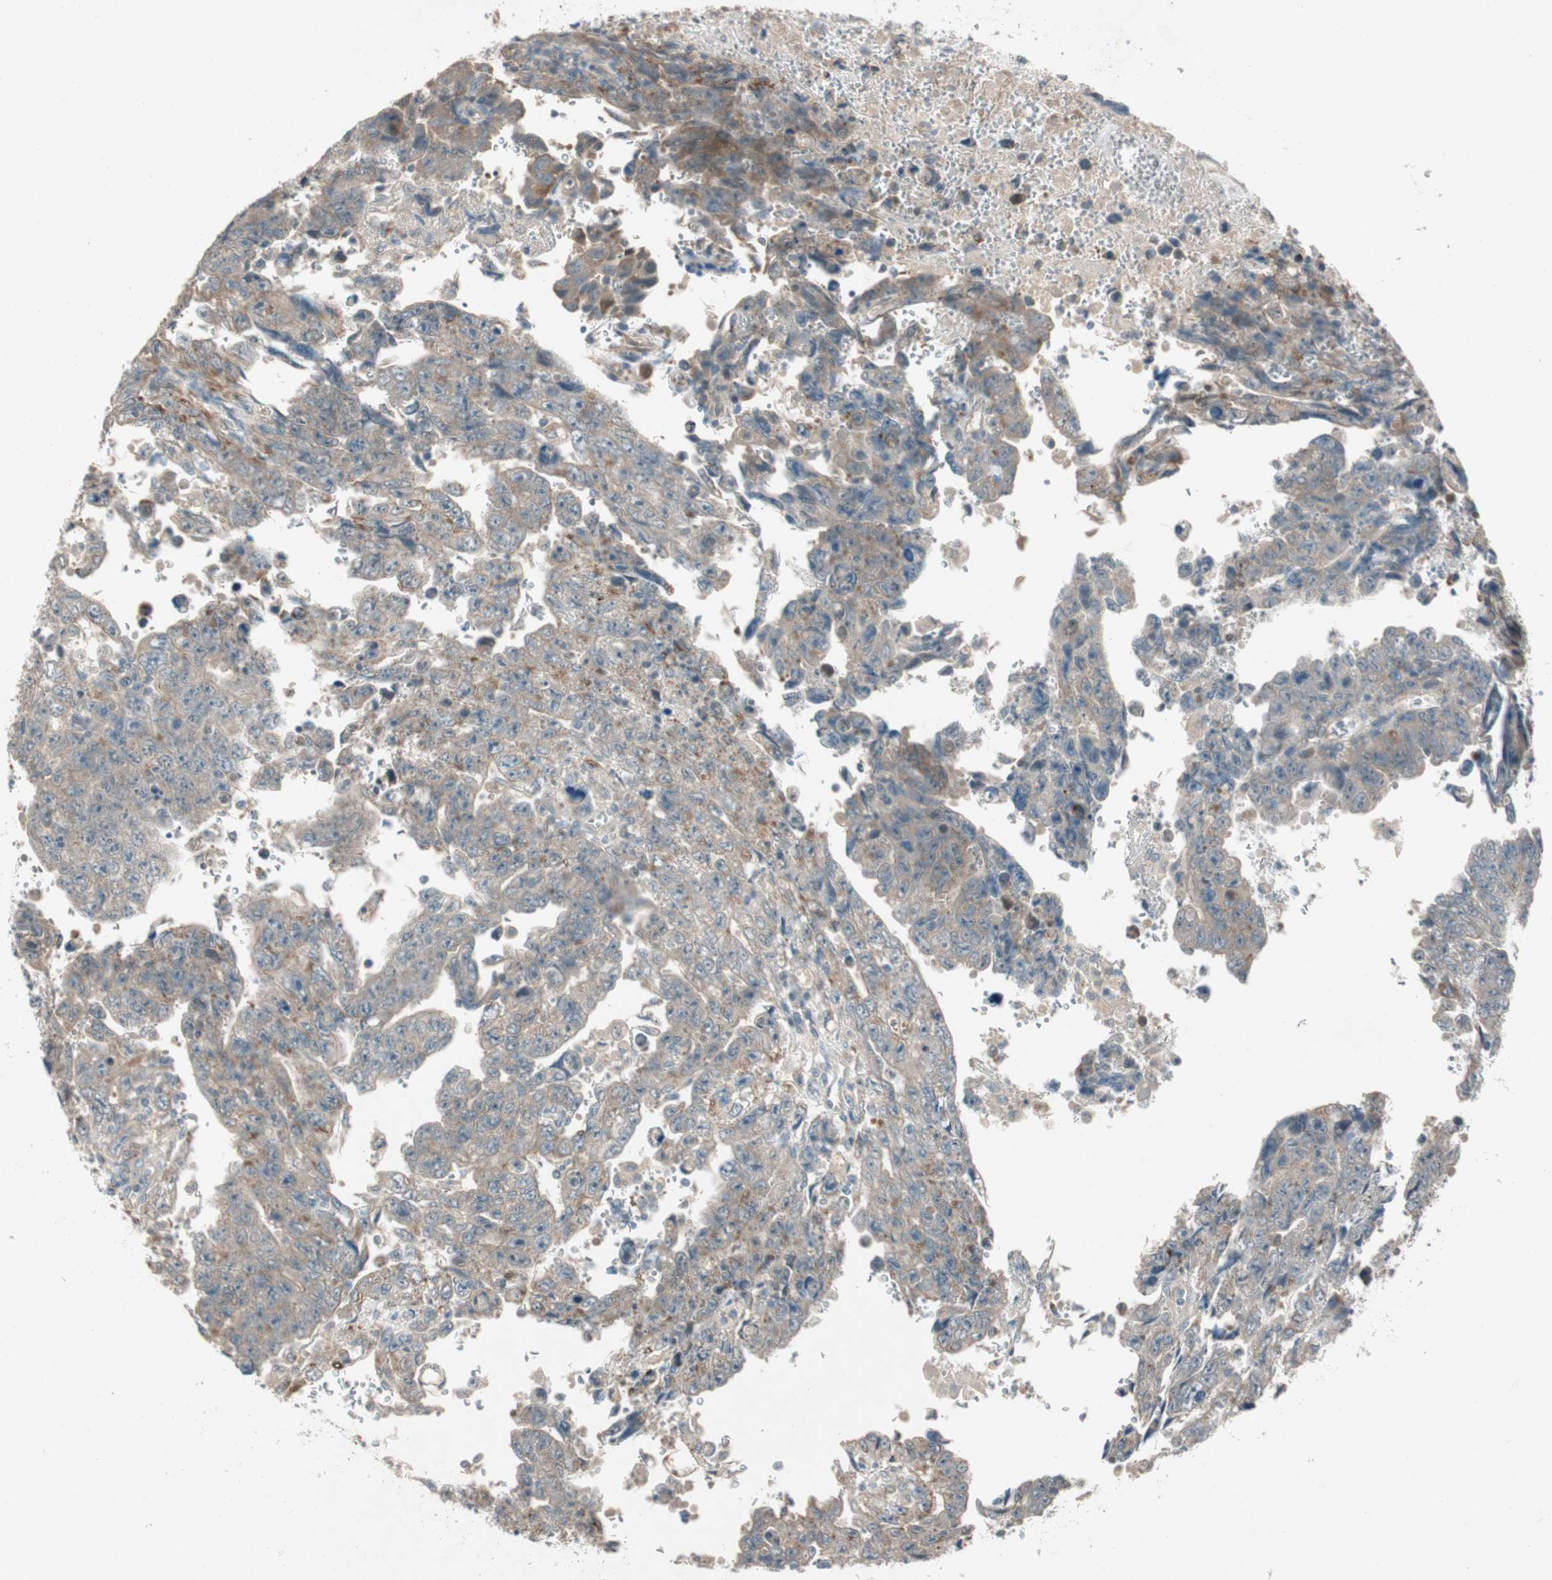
{"staining": {"intensity": "moderate", "quantity": ">75%", "location": "cytoplasmic/membranous"}, "tissue": "testis cancer", "cell_type": "Tumor cells", "image_type": "cancer", "snomed": [{"axis": "morphology", "description": "Carcinoma, Embryonal, NOS"}, {"axis": "topography", "description": "Testis"}], "caption": "This micrograph shows immunohistochemistry (IHC) staining of human testis embryonal carcinoma, with medium moderate cytoplasmic/membranous staining in about >75% of tumor cells.", "gene": "NCLN", "patient": {"sex": "male", "age": 28}}